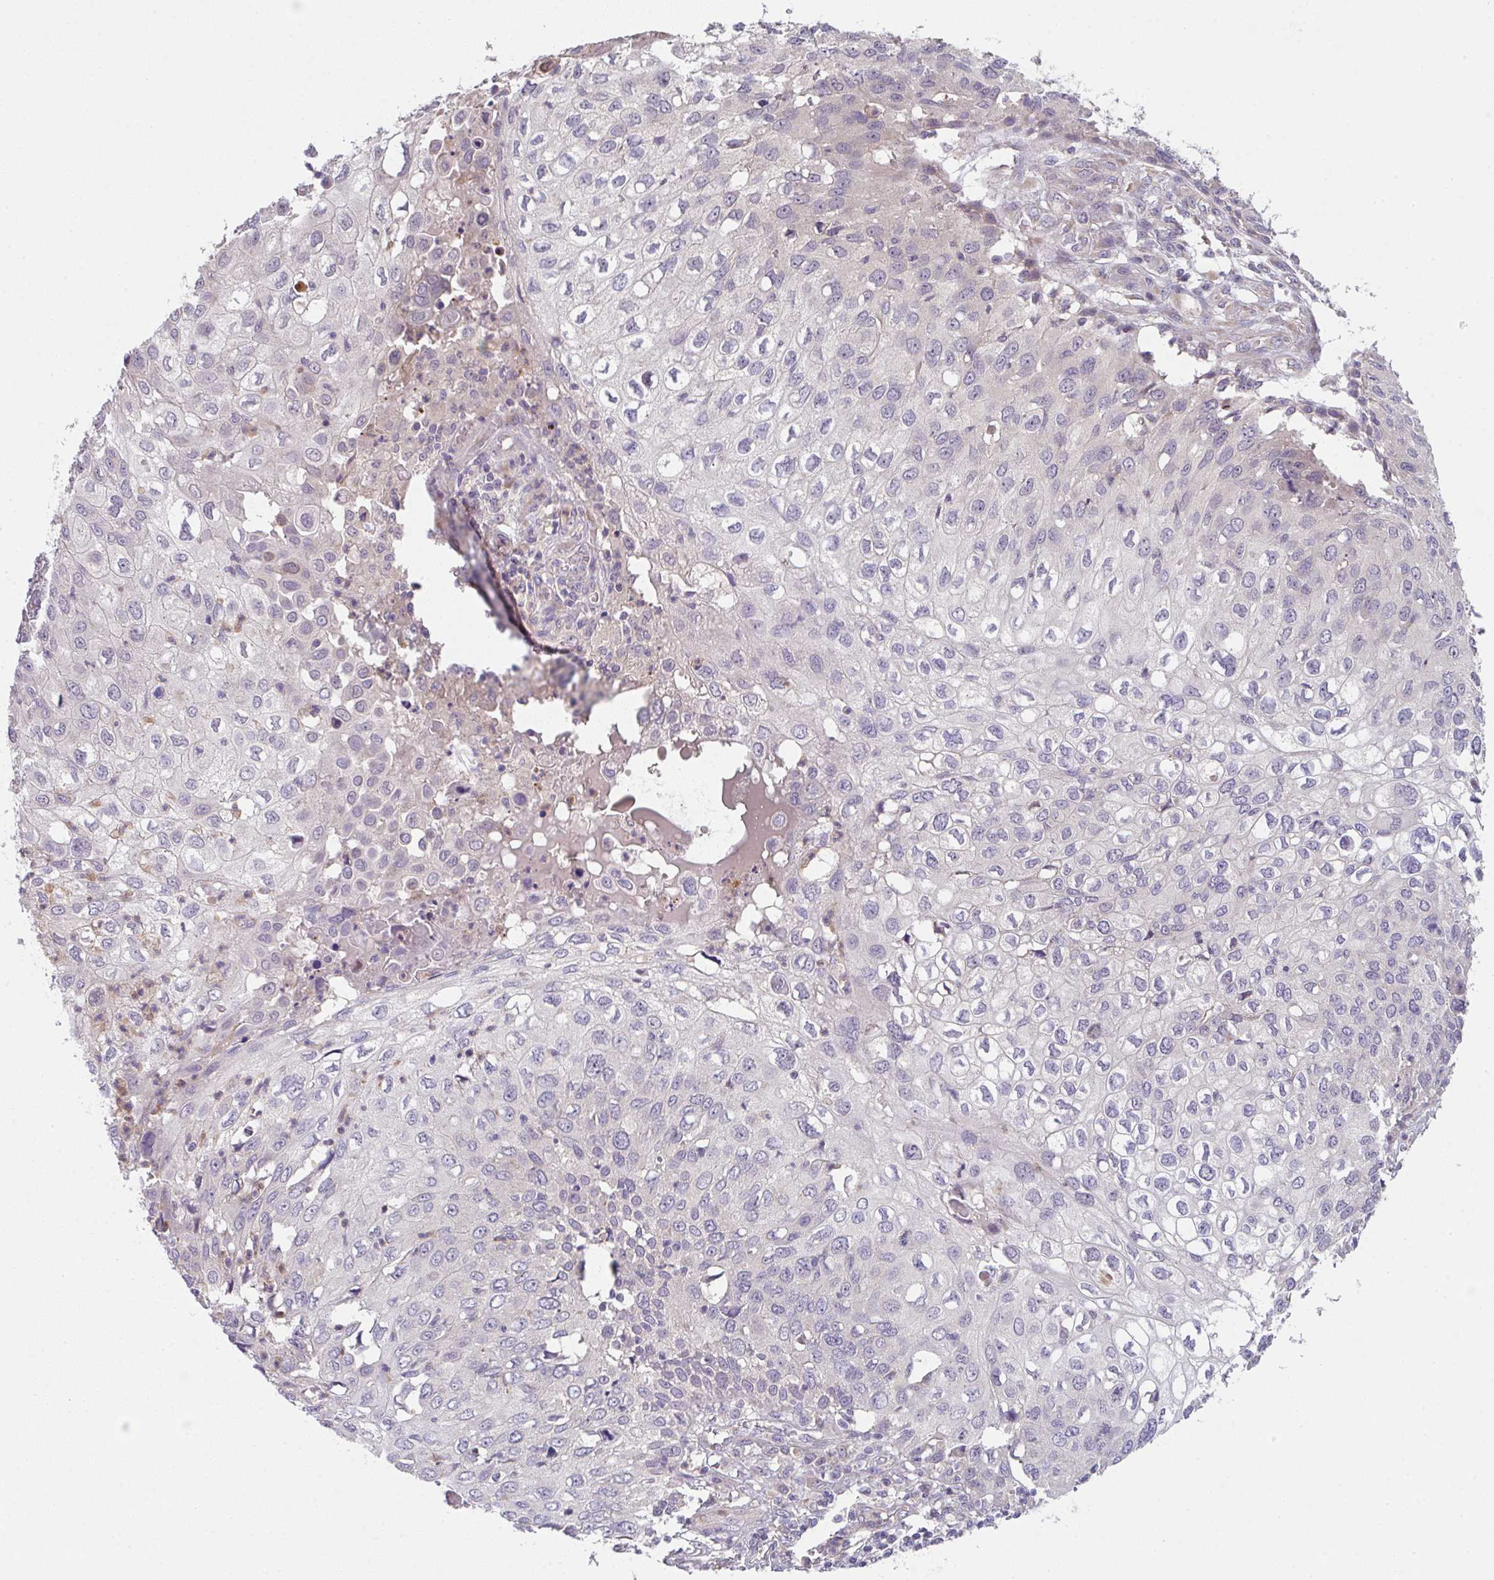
{"staining": {"intensity": "negative", "quantity": "none", "location": "none"}, "tissue": "skin cancer", "cell_type": "Tumor cells", "image_type": "cancer", "snomed": [{"axis": "morphology", "description": "Squamous cell carcinoma, NOS"}, {"axis": "topography", "description": "Skin"}], "caption": "This image is of skin cancer stained with immunohistochemistry to label a protein in brown with the nuclei are counter-stained blue. There is no expression in tumor cells.", "gene": "TSPAN31", "patient": {"sex": "male", "age": 87}}